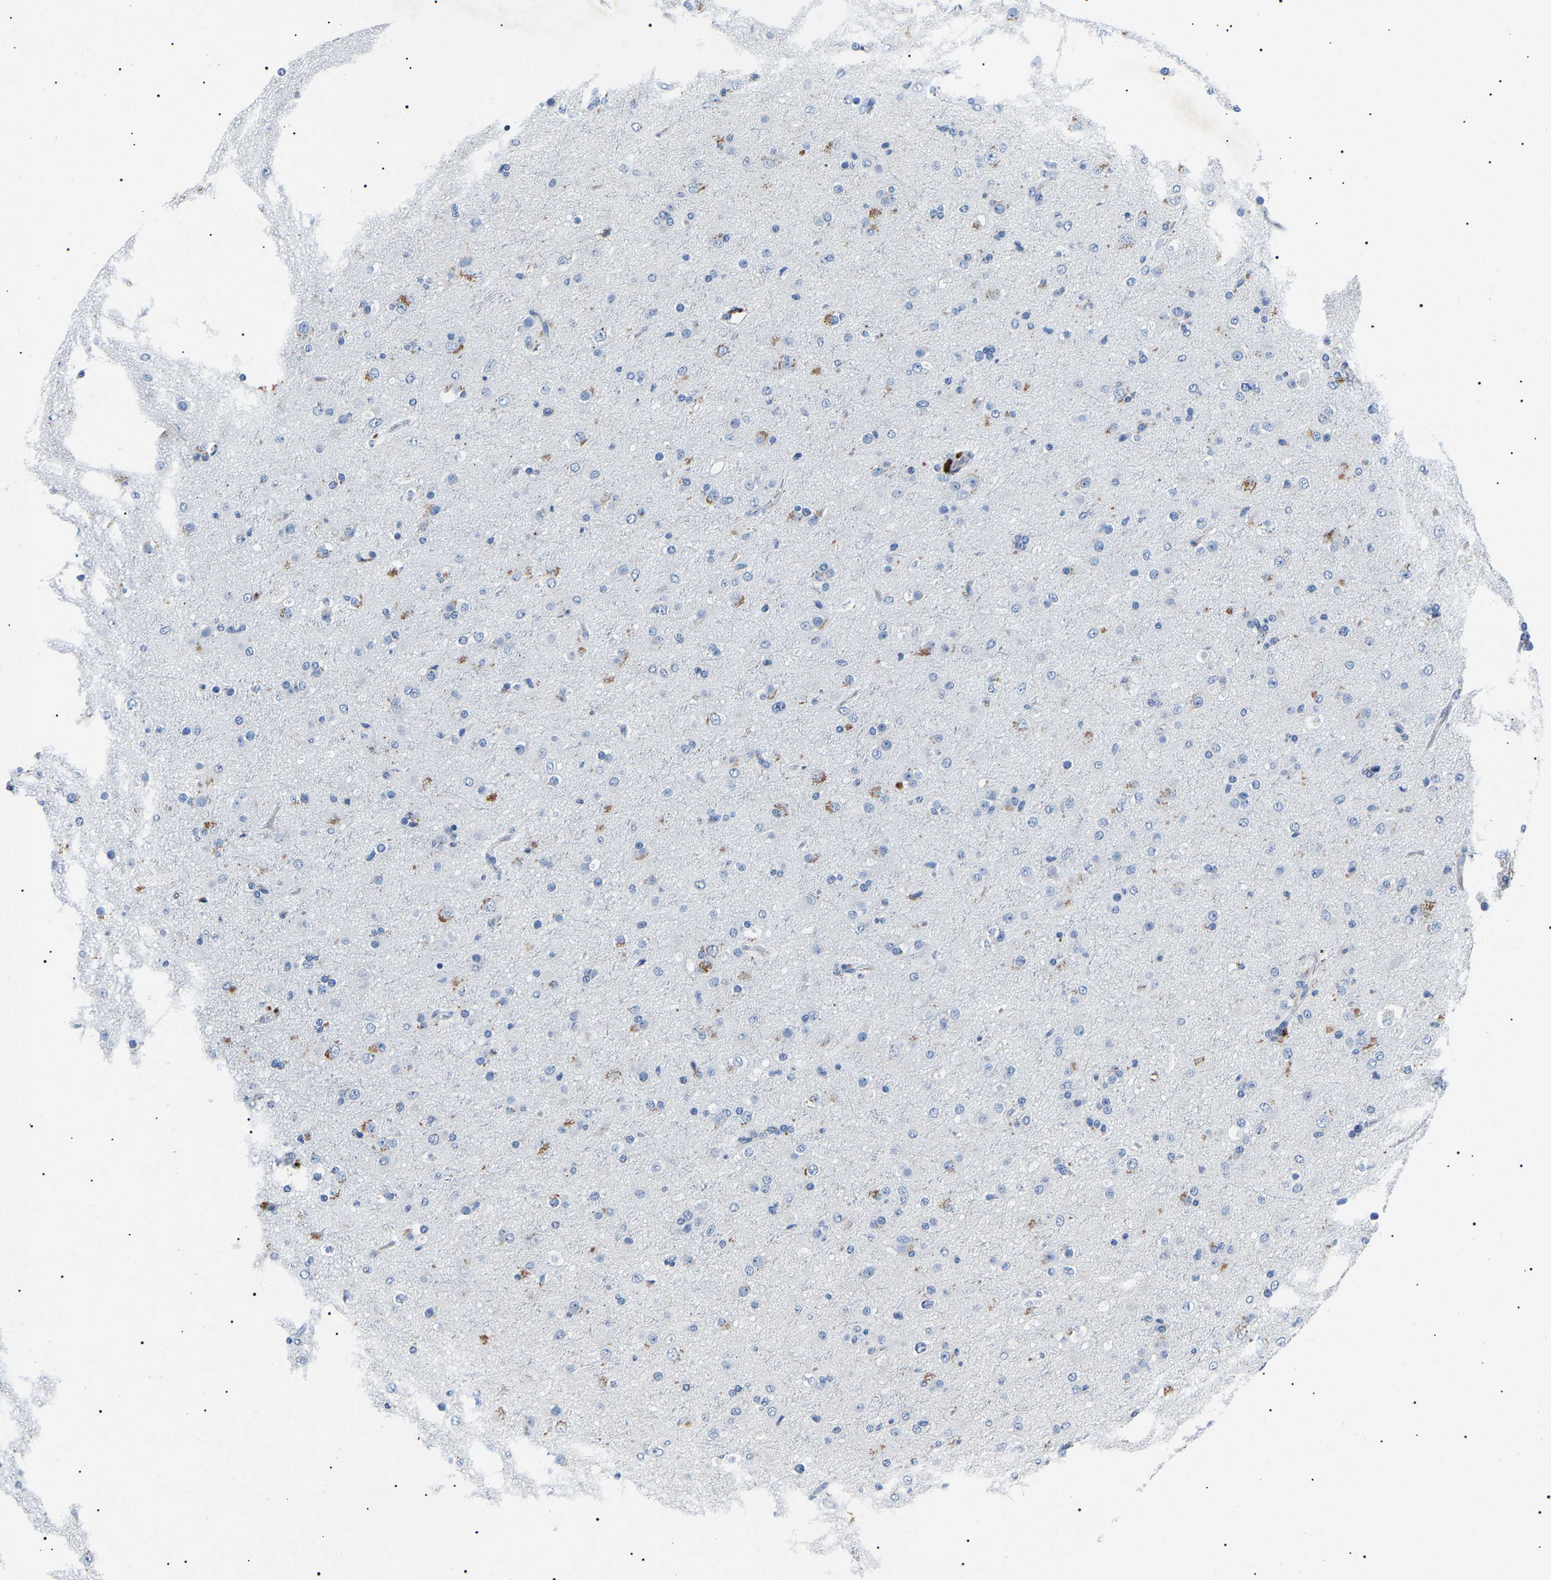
{"staining": {"intensity": "negative", "quantity": "none", "location": "none"}, "tissue": "glioma", "cell_type": "Tumor cells", "image_type": "cancer", "snomed": [{"axis": "morphology", "description": "Glioma, malignant, Low grade"}, {"axis": "topography", "description": "Brain"}], "caption": "Glioma was stained to show a protein in brown. There is no significant positivity in tumor cells.", "gene": "KLK15", "patient": {"sex": "male", "age": 65}}